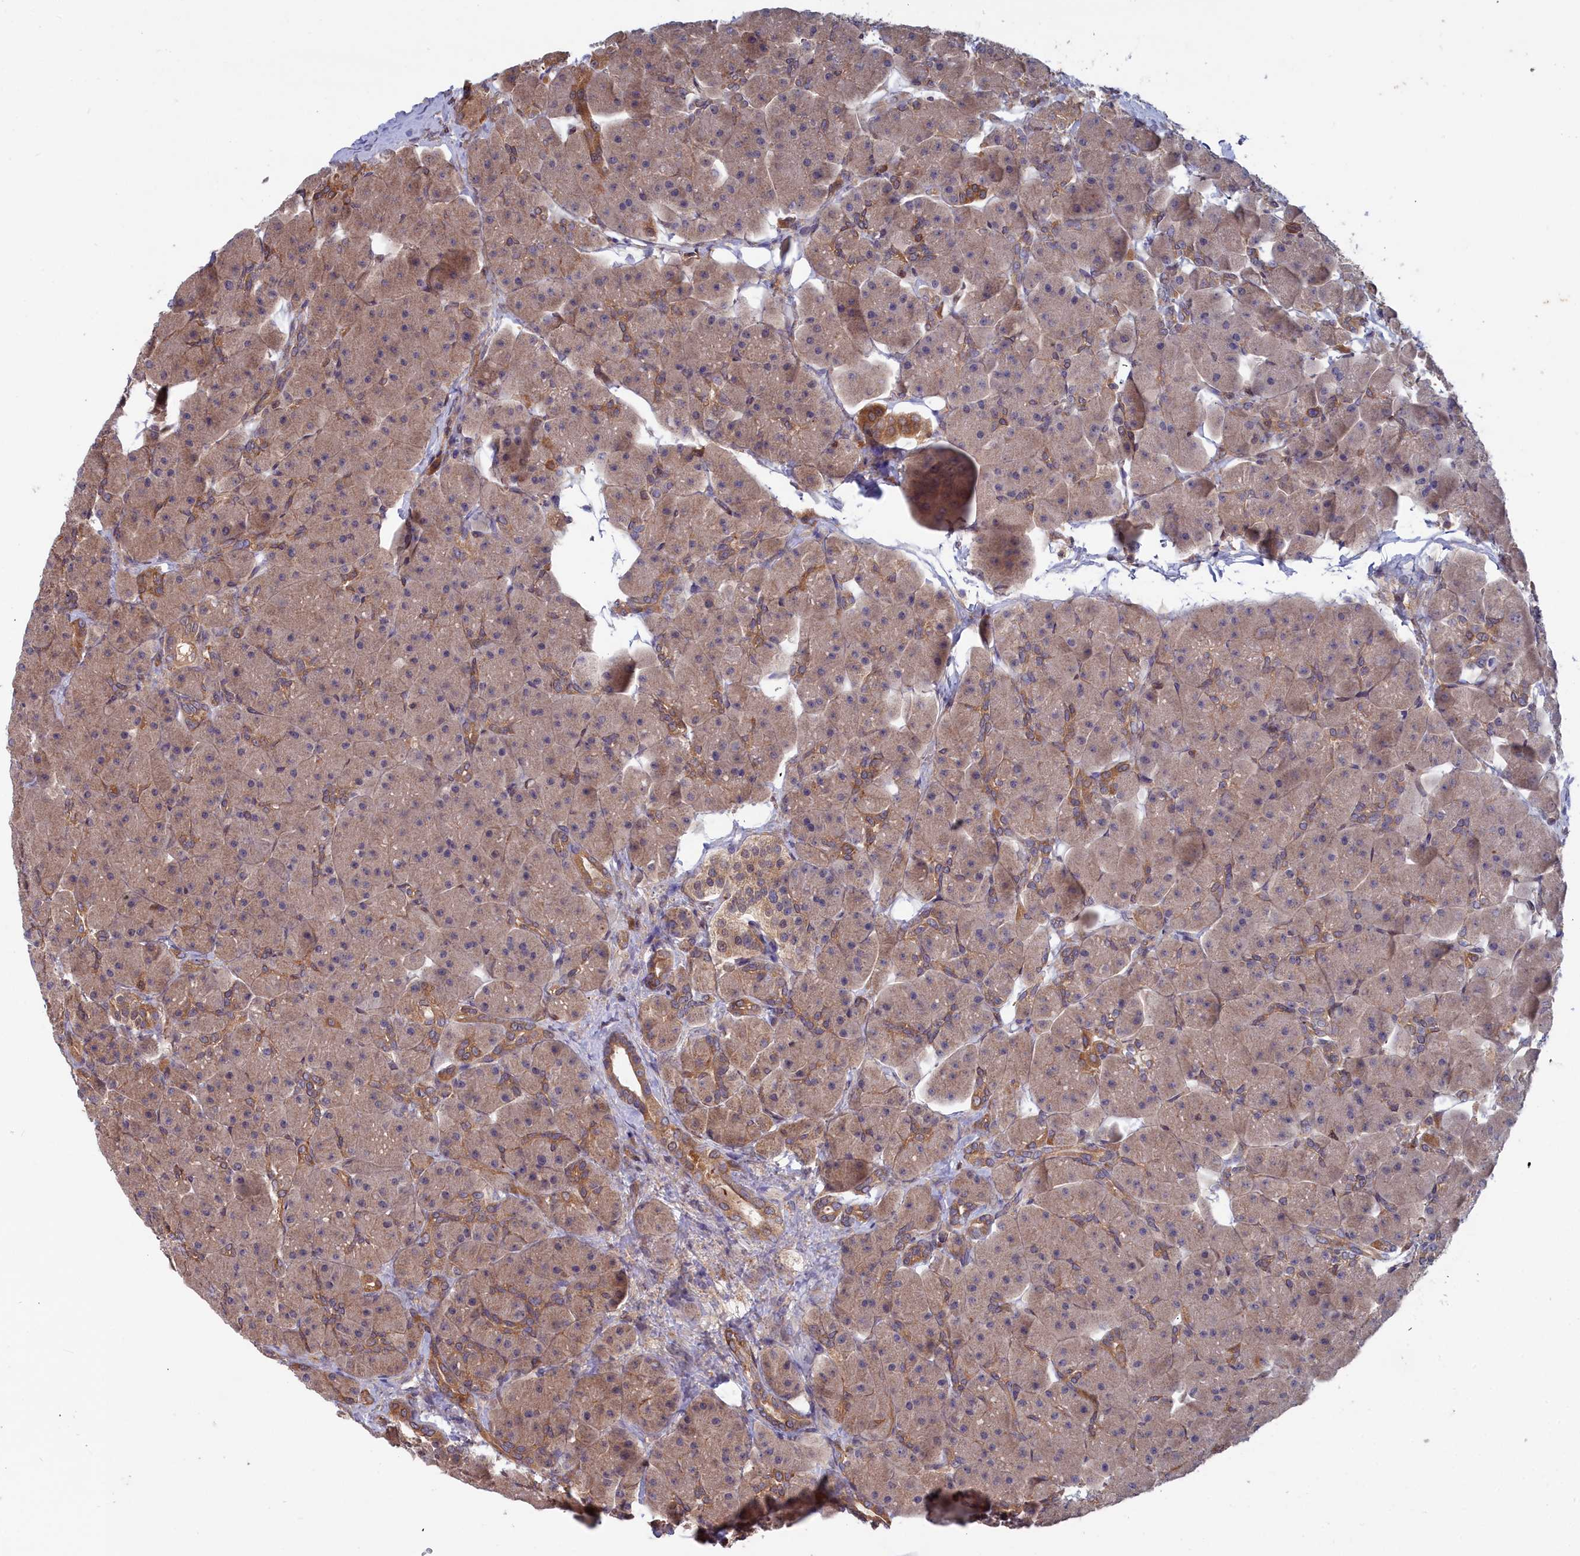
{"staining": {"intensity": "moderate", "quantity": ">75%", "location": "cytoplasmic/membranous"}, "tissue": "pancreas", "cell_type": "Exocrine glandular cells", "image_type": "normal", "snomed": [{"axis": "morphology", "description": "Normal tissue, NOS"}, {"axis": "topography", "description": "Pancreas"}], "caption": "Protein expression by immunohistochemistry reveals moderate cytoplasmic/membranous positivity in approximately >75% of exocrine glandular cells in benign pancreas.", "gene": "GFRA2", "patient": {"sex": "male", "age": 66}}